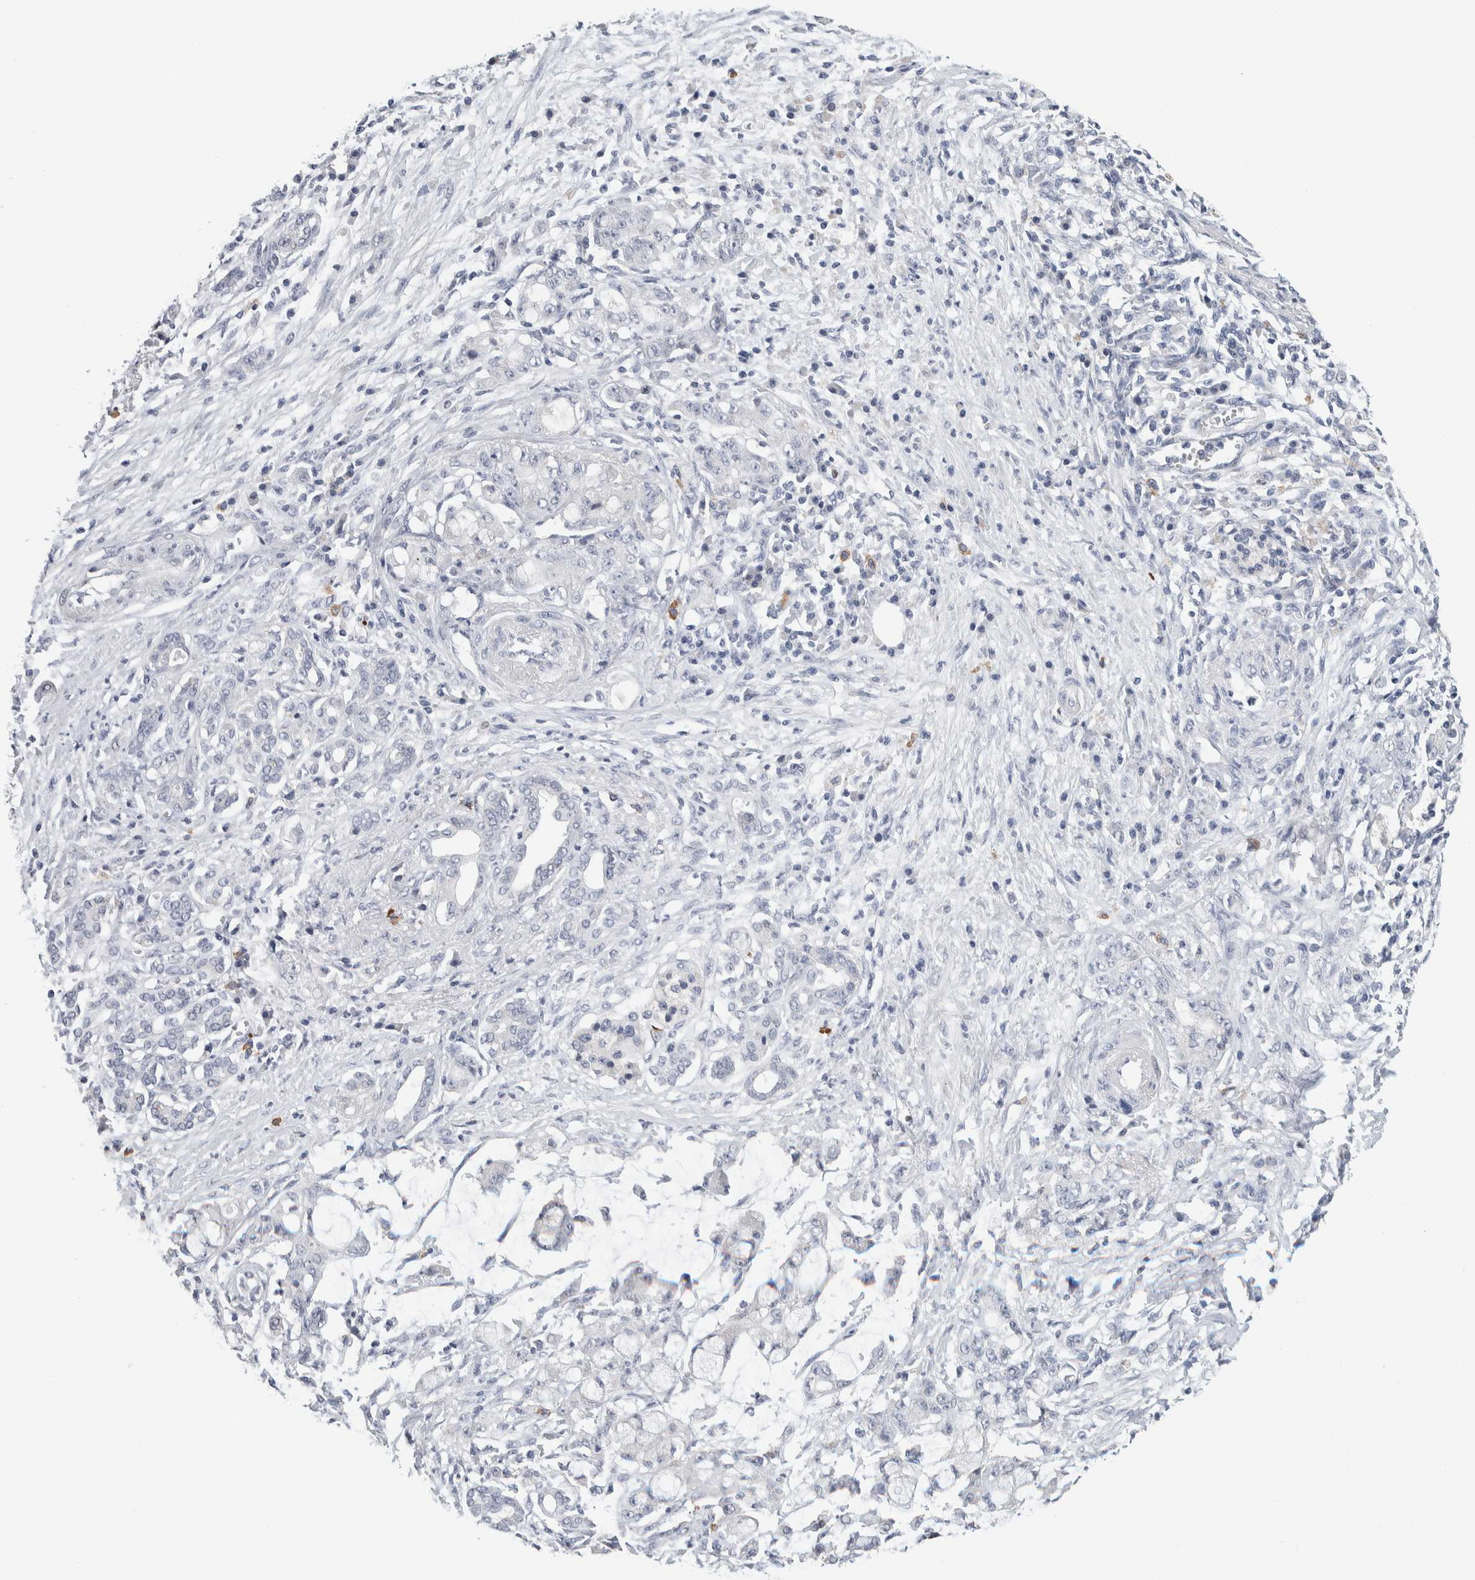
{"staining": {"intensity": "negative", "quantity": "none", "location": "none"}, "tissue": "pancreatic cancer", "cell_type": "Tumor cells", "image_type": "cancer", "snomed": [{"axis": "morphology", "description": "Adenocarcinoma, NOS"}, {"axis": "topography", "description": "Pancreas"}], "caption": "Immunohistochemistry photomicrograph of neoplastic tissue: human pancreatic cancer (adenocarcinoma) stained with DAB (3,3'-diaminobenzidine) reveals no significant protein staining in tumor cells.", "gene": "SCN2A", "patient": {"sex": "female", "age": 73}}